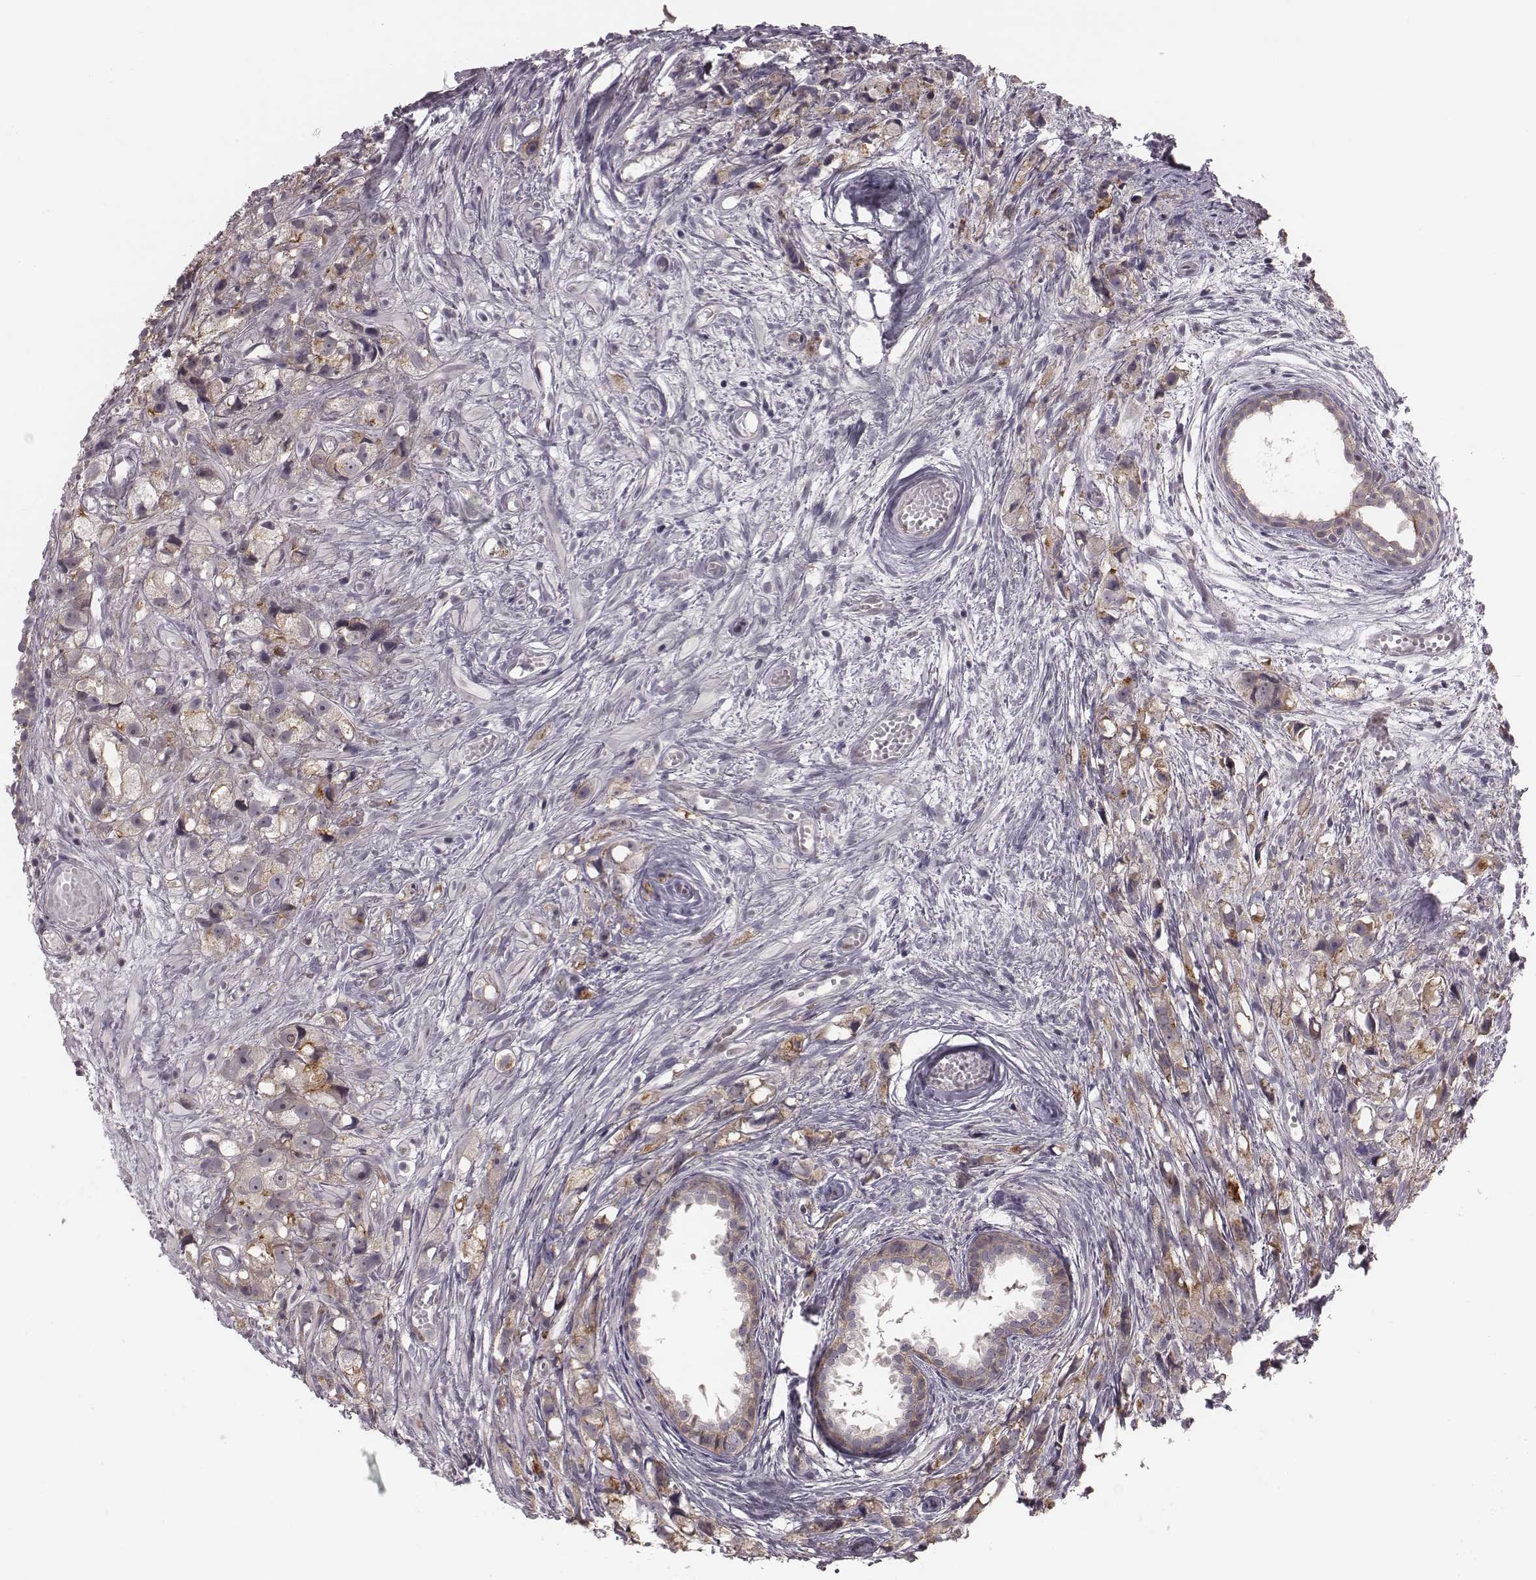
{"staining": {"intensity": "moderate", "quantity": ">75%", "location": "cytoplasmic/membranous"}, "tissue": "prostate cancer", "cell_type": "Tumor cells", "image_type": "cancer", "snomed": [{"axis": "morphology", "description": "Adenocarcinoma, High grade"}, {"axis": "topography", "description": "Prostate"}], "caption": "About >75% of tumor cells in human adenocarcinoma (high-grade) (prostate) show moderate cytoplasmic/membranous protein staining as visualized by brown immunohistochemical staining.", "gene": "BICDL1", "patient": {"sex": "male", "age": 75}}